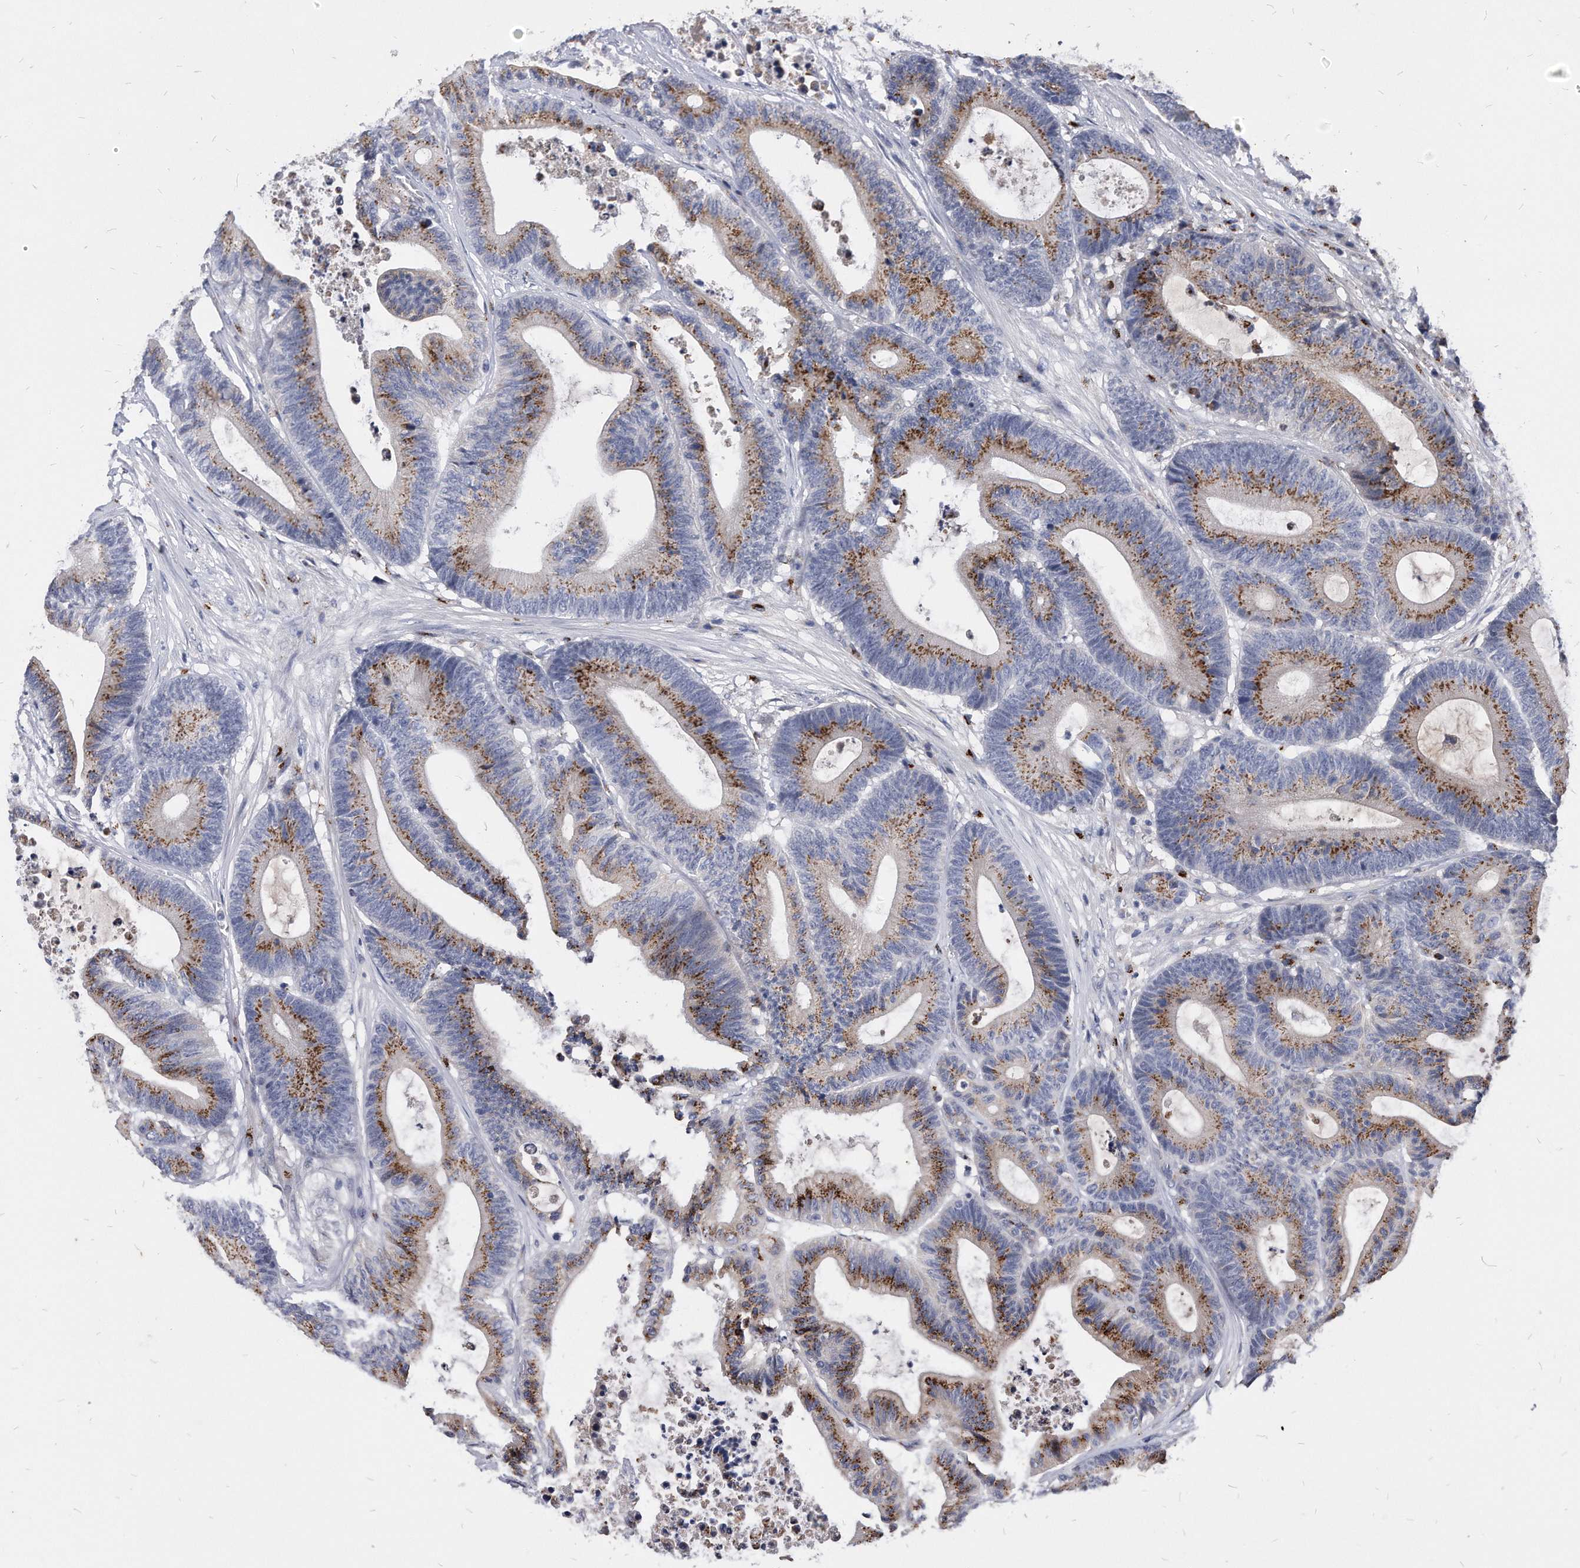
{"staining": {"intensity": "moderate", "quantity": ">75%", "location": "cytoplasmic/membranous"}, "tissue": "colorectal cancer", "cell_type": "Tumor cells", "image_type": "cancer", "snomed": [{"axis": "morphology", "description": "Adenocarcinoma, NOS"}, {"axis": "topography", "description": "Colon"}], "caption": "About >75% of tumor cells in colorectal cancer reveal moderate cytoplasmic/membranous protein positivity as visualized by brown immunohistochemical staining.", "gene": "MGAT4A", "patient": {"sex": "female", "age": 84}}